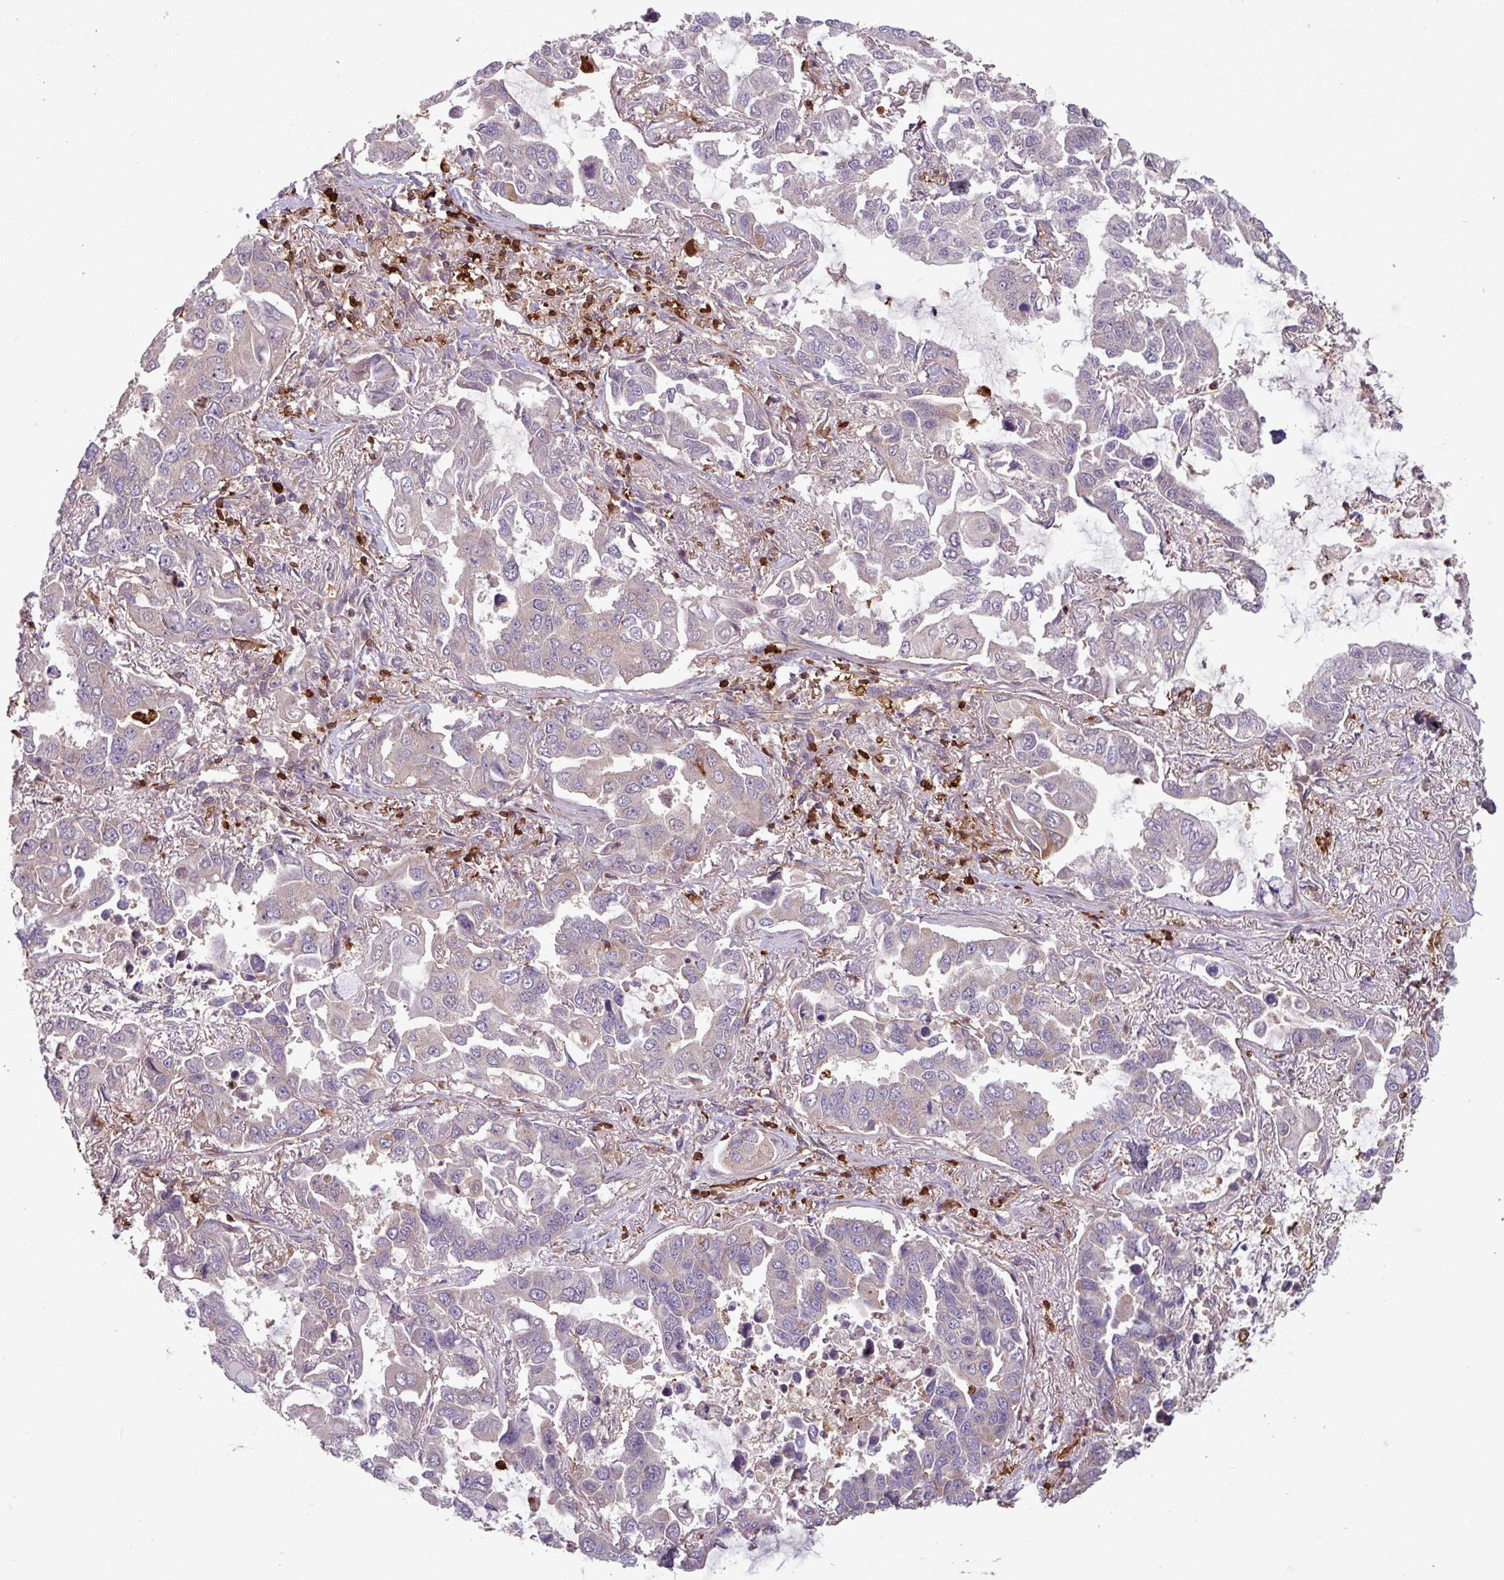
{"staining": {"intensity": "negative", "quantity": "none", "location": "none"}, "tissue": "lung cancer", "cell_type": "Tumor cells", "image_type": "cancer", "snomed": [{"axis": "morphology", "description": "Adenocarcinoma, NOS"}, {"axis": "topography", "description": "Lung"}], "caption": "Immunohistochemistry image of human adenocarcinoma (lung) stained for a protein (brown), which displays no positivity in tumor cells.", "gene": "SEC61G", "patient": {"sex": "male", "age": 64}}